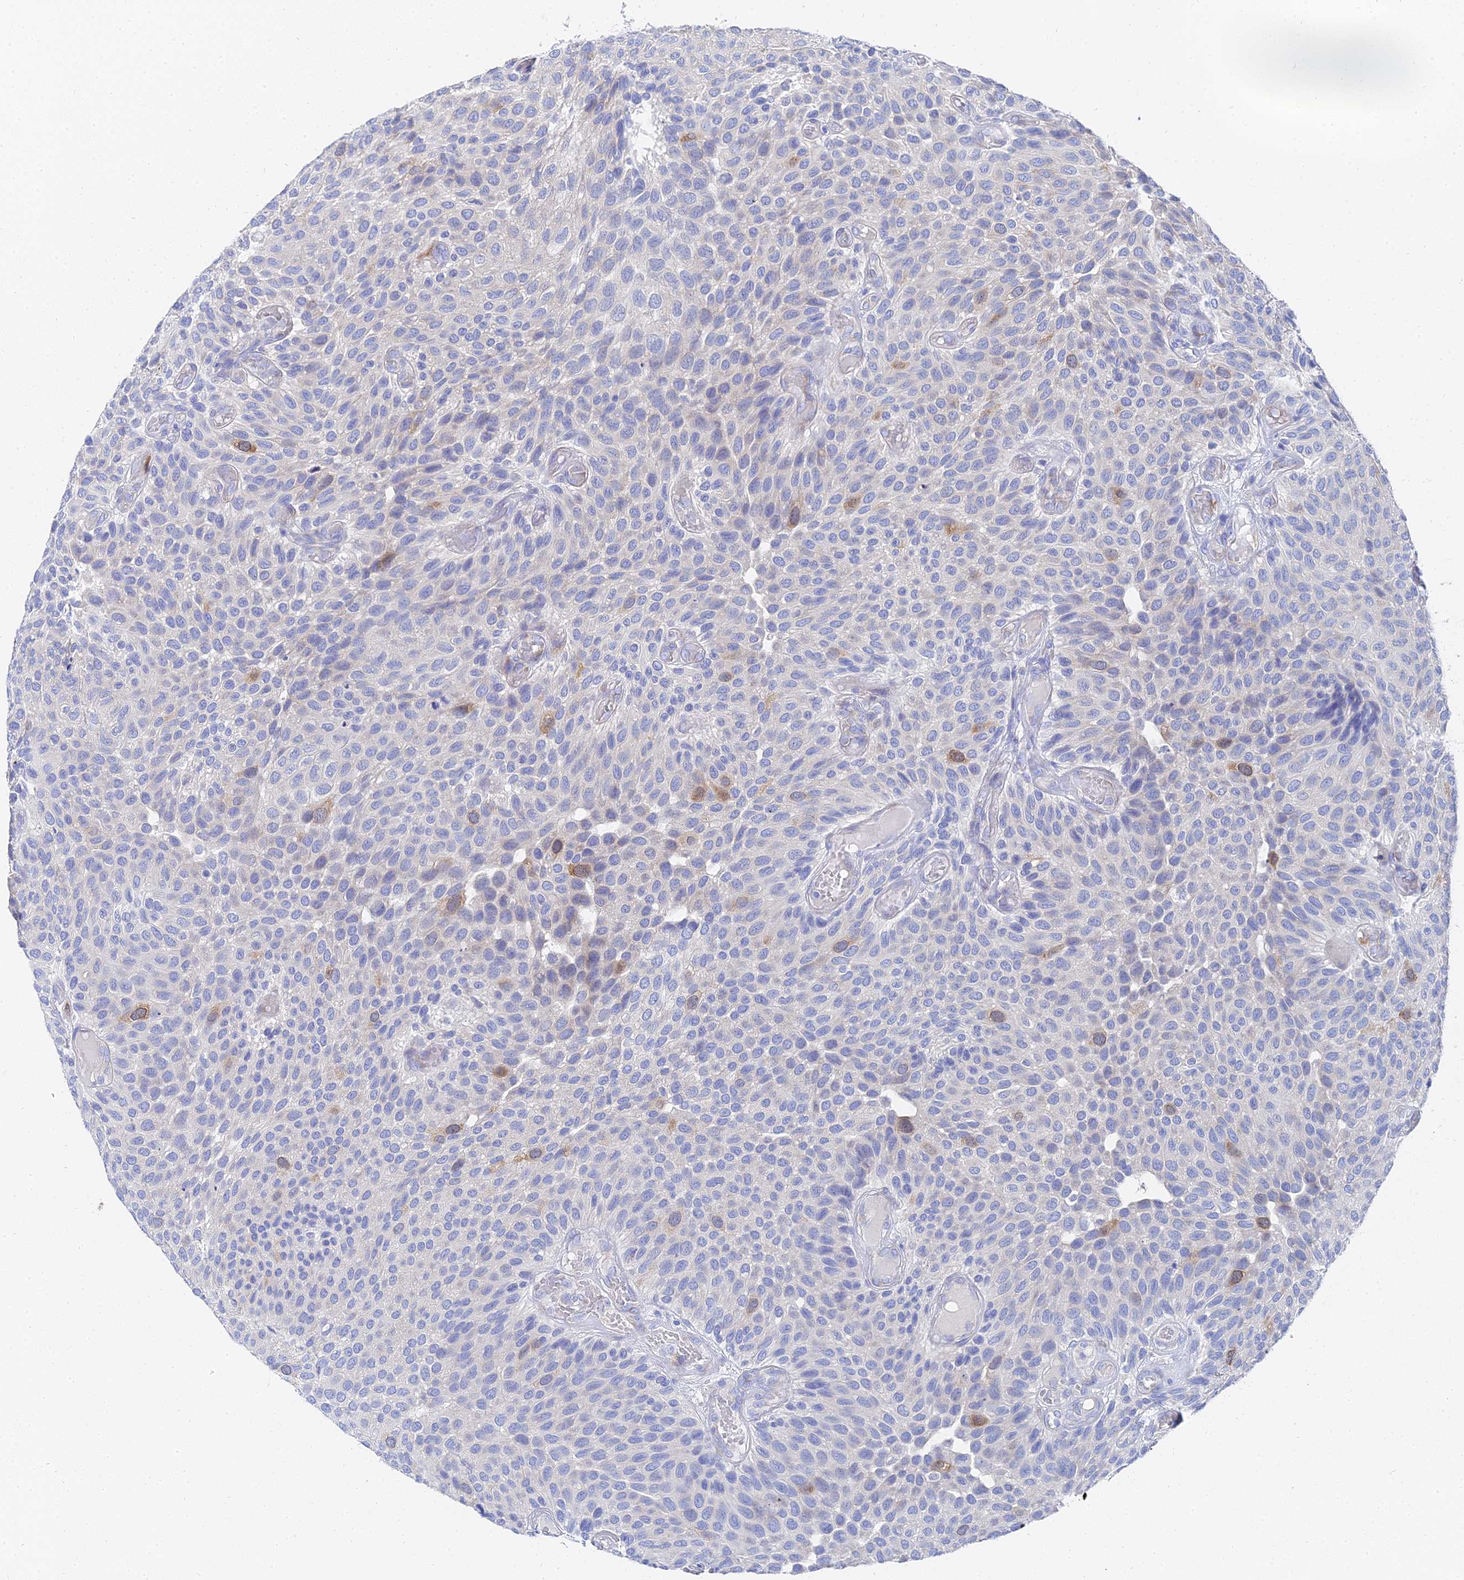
{"staining": {"intensity": "moderate", "quantity": "<25%", "location": "cytoplasmic/membranous"}, "tissue": "urothelial cancer", "cell_type": "Tumor cells", "image_type": "cancer", "snomed": [{"axis": "morphology", "description": "Urothelial carcinoma, Low grade"}, {"axis": "topography", "description": "Urinary bladder"}], "caption": "An IHC photomicrograph of neoplastic tissue is shown. Protein staining in brown labels moderate cytoplasmic/membranous positivity in urothelial cancer within tumor cells. The staining was performed using DAB (3,3'-diaminobenzidine), with brown indicating positive protein expression. Nuclei are stained blue with hematoxylin.", "gene": "PTTG1", "patient": {"sex": "male", "age": 89}}